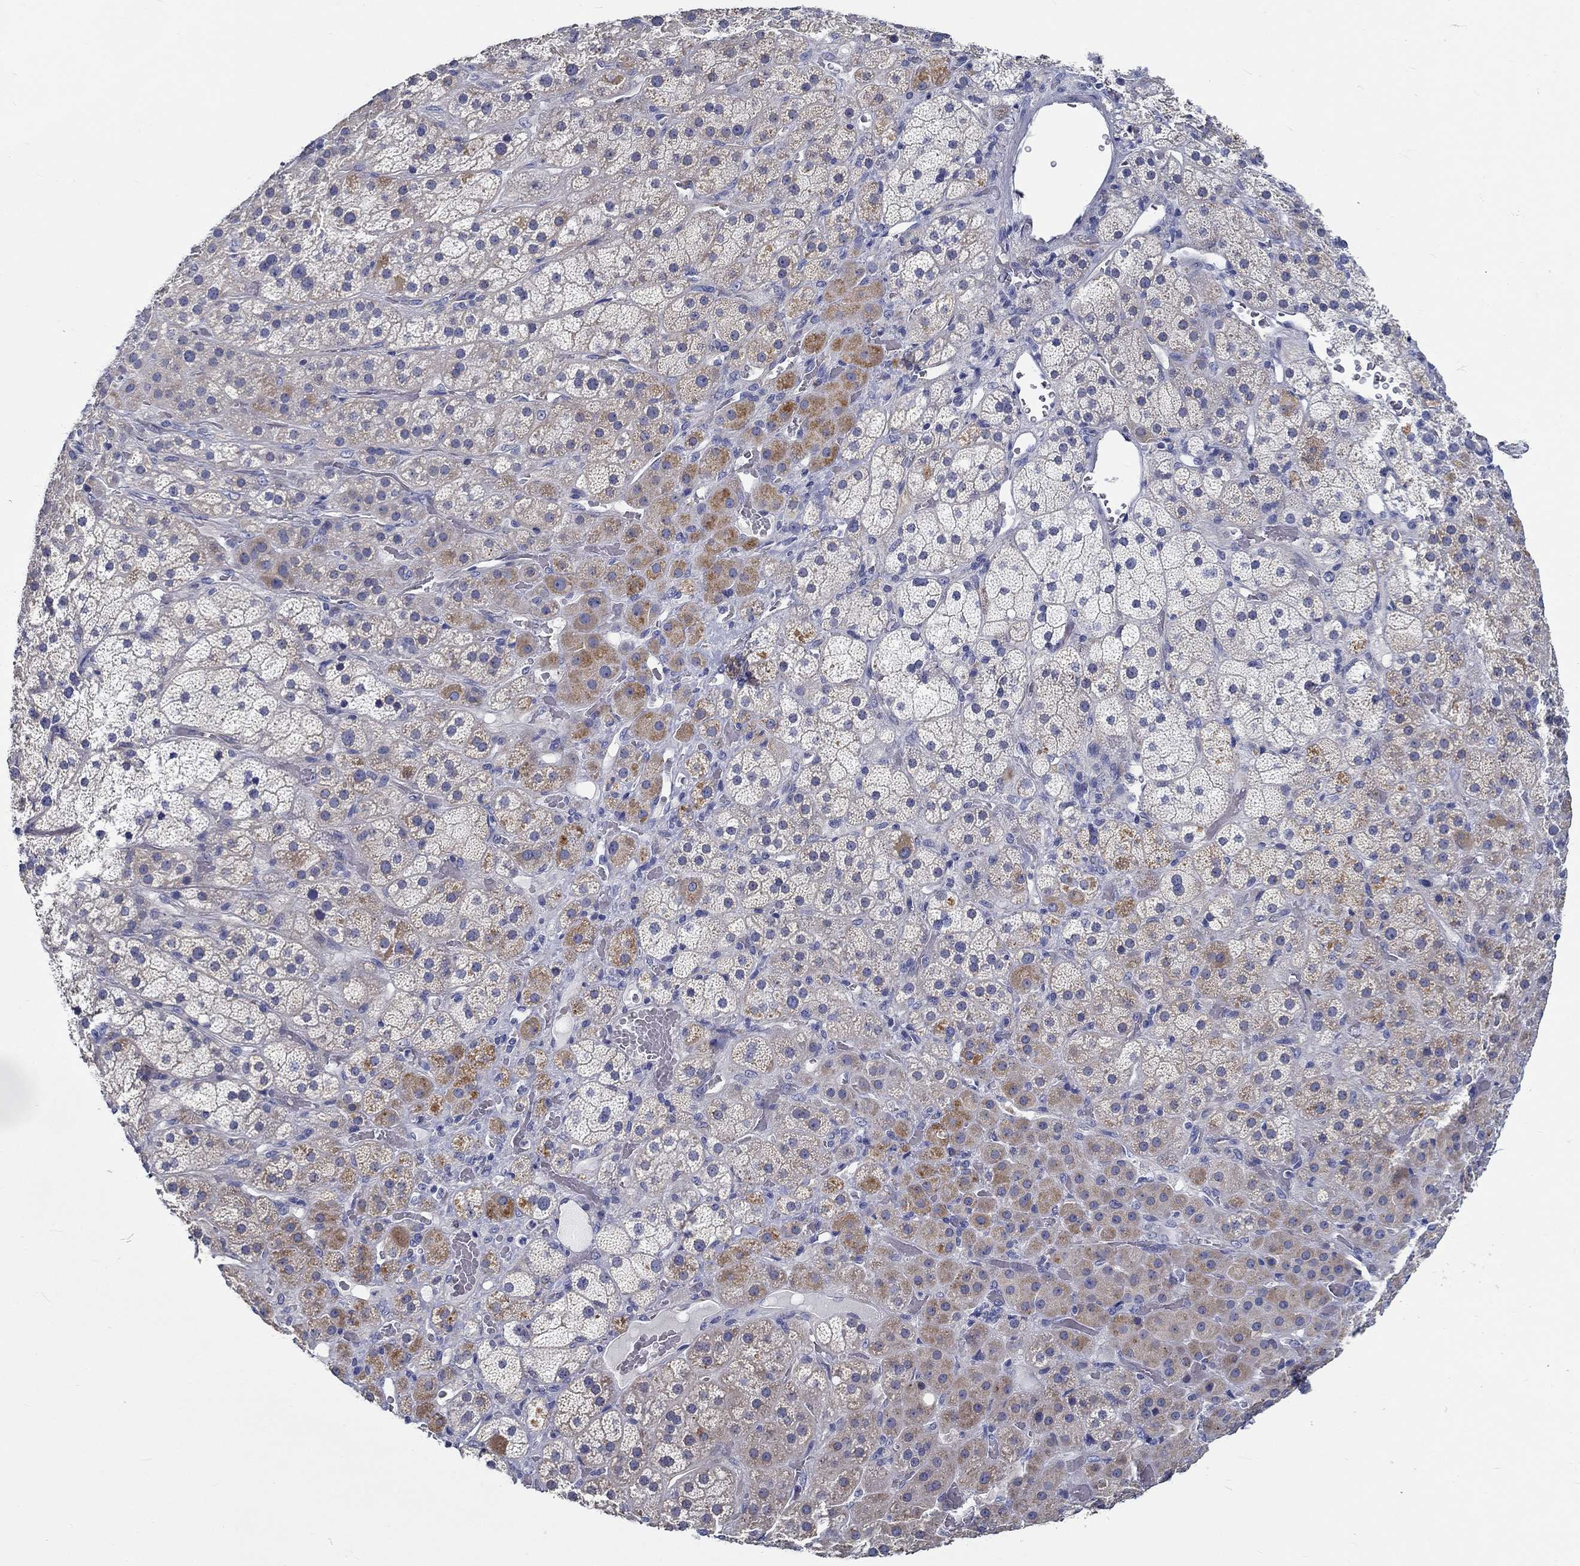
{"staining": {"intensity": "moderate", "quantity": "<25%", "location": "cytoplasmic/membranous"}, "tissue": "adrenal gland", "cell_type": "Glandular cells", "image_type": "normal", "snomed": [{"axis": "morphology", "description": "Normal tissue, NOS"}, {"axis": "topography", "description": "Adrenal gland"}], "caption": "Immunohistochemistry of normal adrenal gland shows low levels of moderate cytoplasmic/membranous positivity in approximately <25% of glandular cells.", "gene": "MYBPC1", "patient": {"sex": "male", "age": 57}}